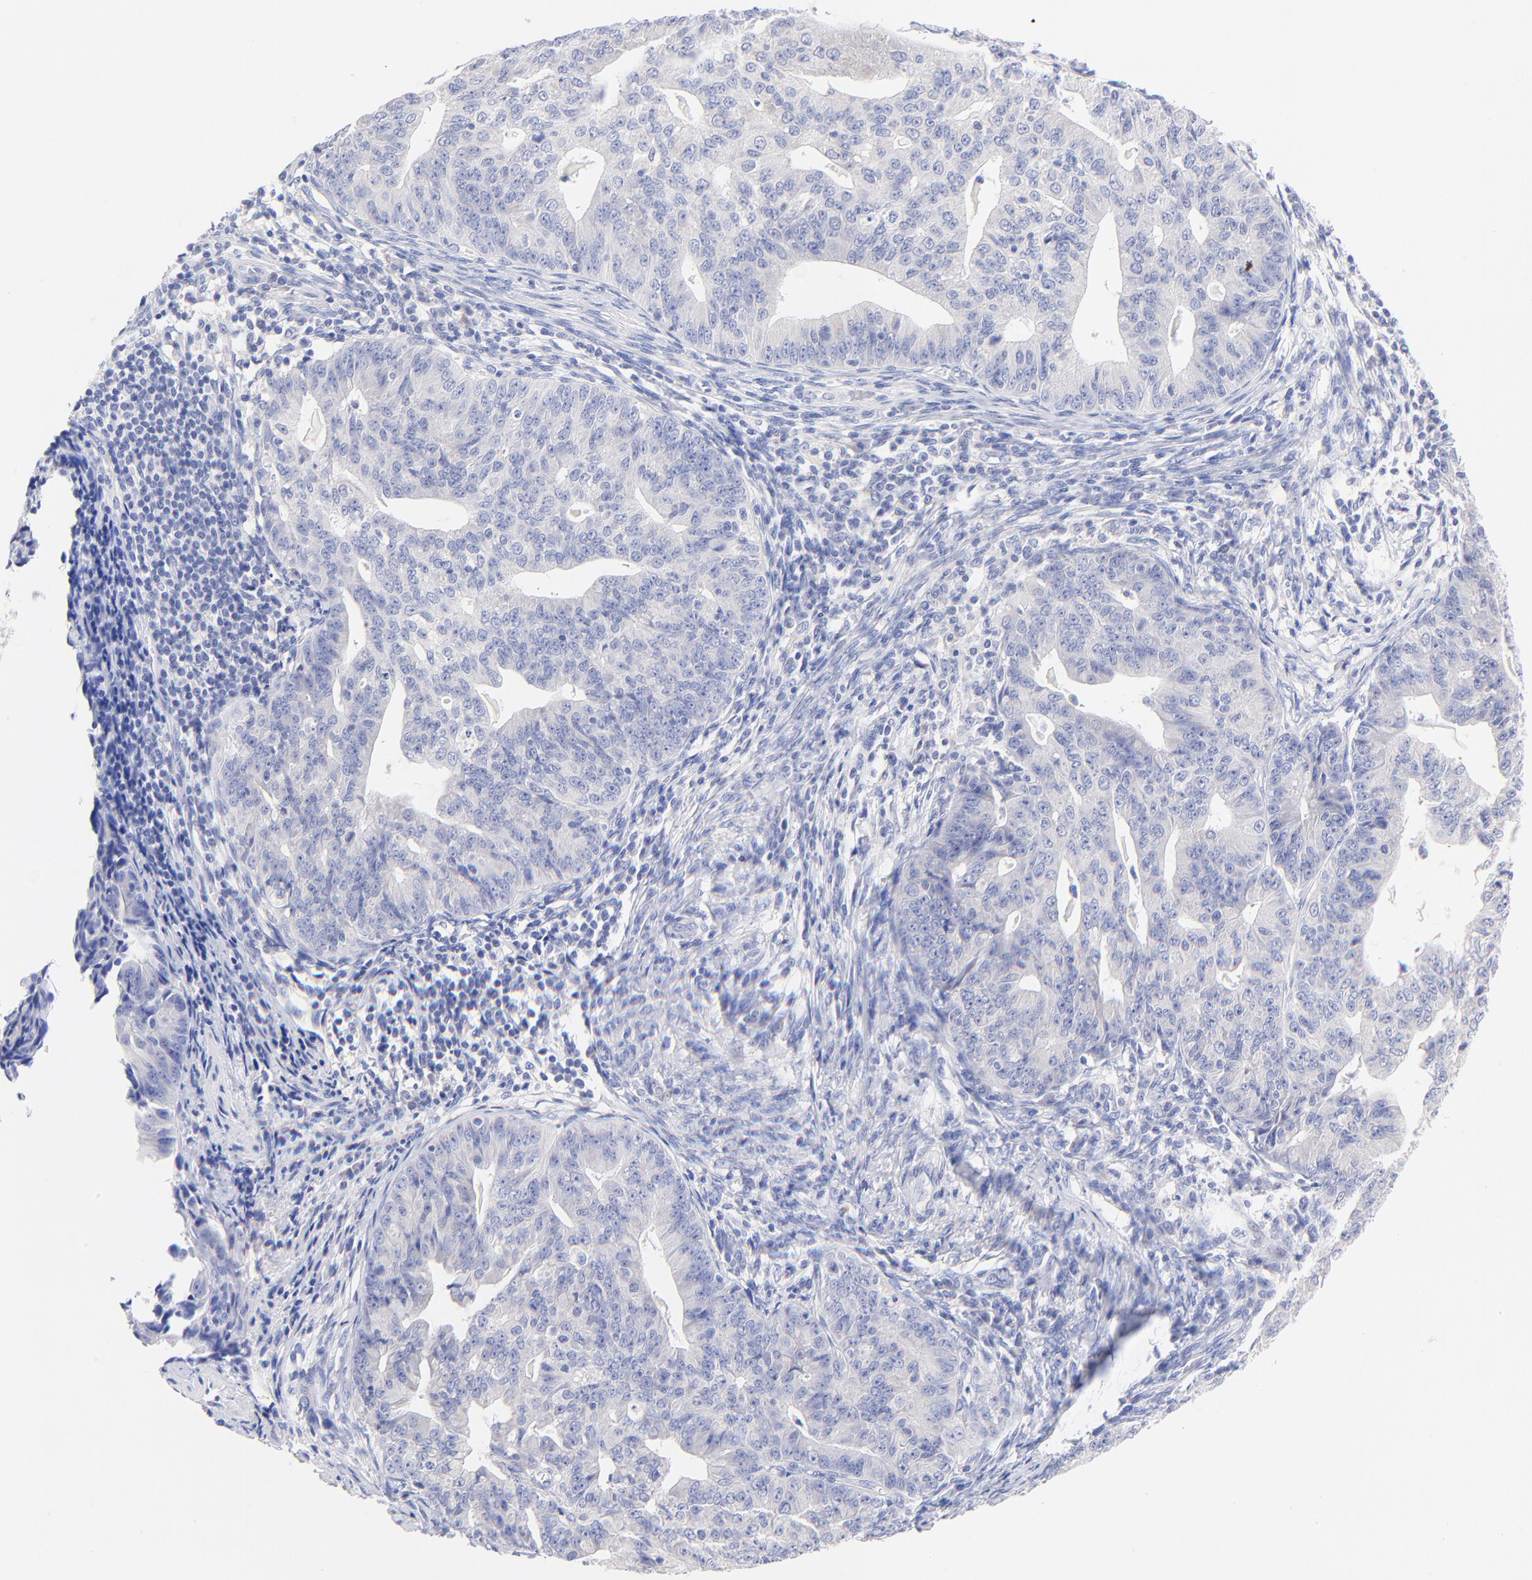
{"staining": {"intensity": "negative", "quantity": "none", "location": "none"}, "tissue": "endometrial cancer", "cell_type": "Tumor cells", "image_type": "cancer", "snomed": [{"axis": "morphology", "description": "Adenocarcinoma, NOS"}, {"axis": "topography", "description": "Endometrium"}], "caption": "The photomicrograph displays no staining of tumor cells in endometrial adenocarcinoma. (Brightfield microscopy of DAB (3,3'-diaminobenzidine) immunohistochemistry (IHC) at high magnification).", "gene": "EBP", "patient": {"sex": "female", "age": 56}}